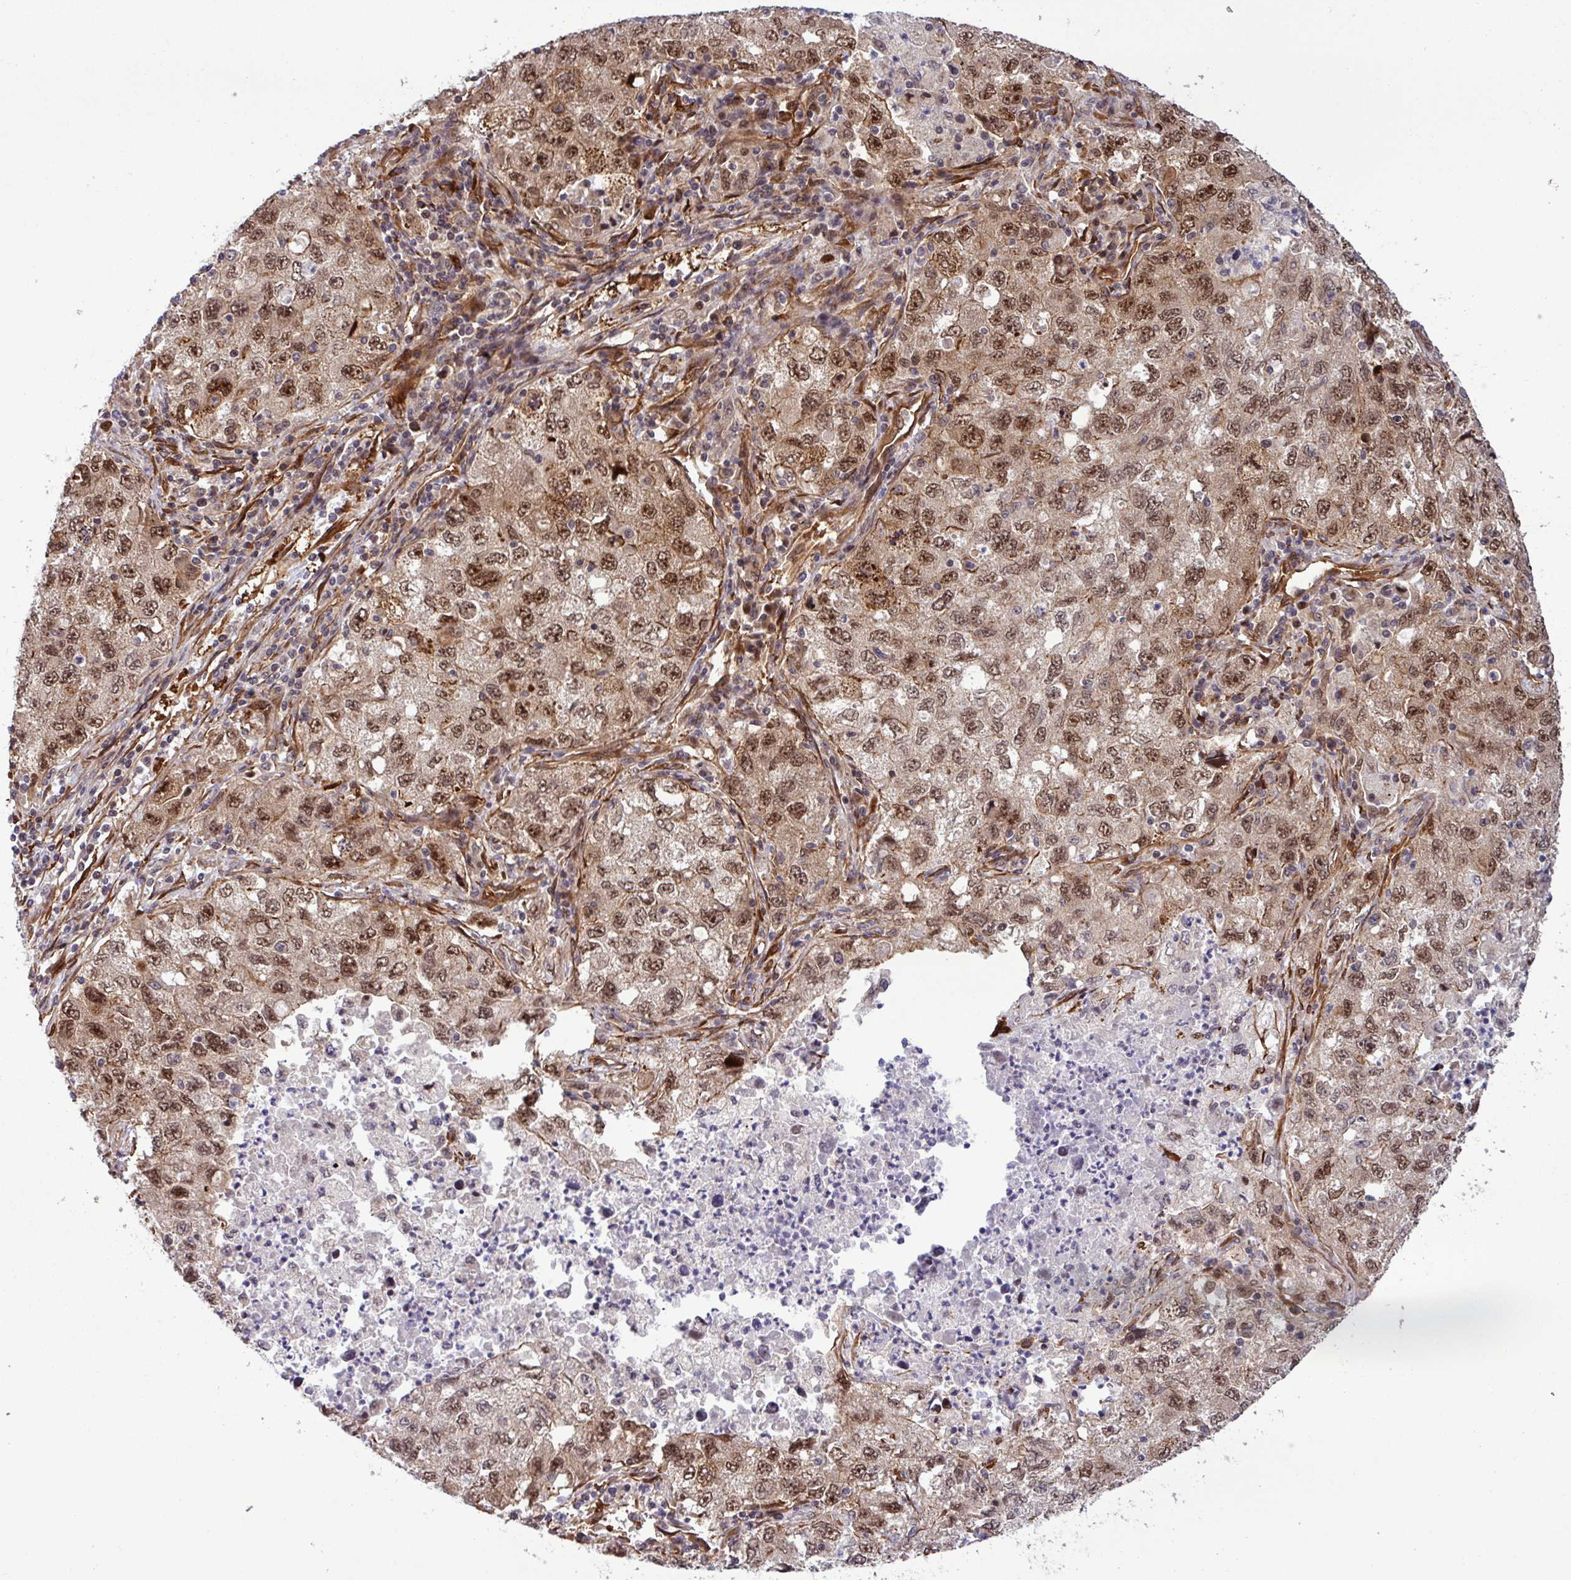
{"staining": {"intensity": "moderate", "quantity": ">75%", "location": "cytoplasmic/membranous,nuclear"}, "tissue": "lung cancer", "cell_type": "Tumor cells", "image_type": "cancer", "snomed": [{"axis": "morphology", "description": "Adenocarcinoma, NOS"}, {"axis": "topography", "description": "Lung"}], "caption": "Immunohistochemical staining of human lung cancer shows moderate cytoplasmic/membranous and nuclear protein positivity in approximately >75% of tumor cells. The staining was performed using DAB, with brown indicating positive protein expression. Nuclei are stained blue with hematoxylin.", "gene": "C7orf50", "patient": {"sex": "female", "age": 57}}